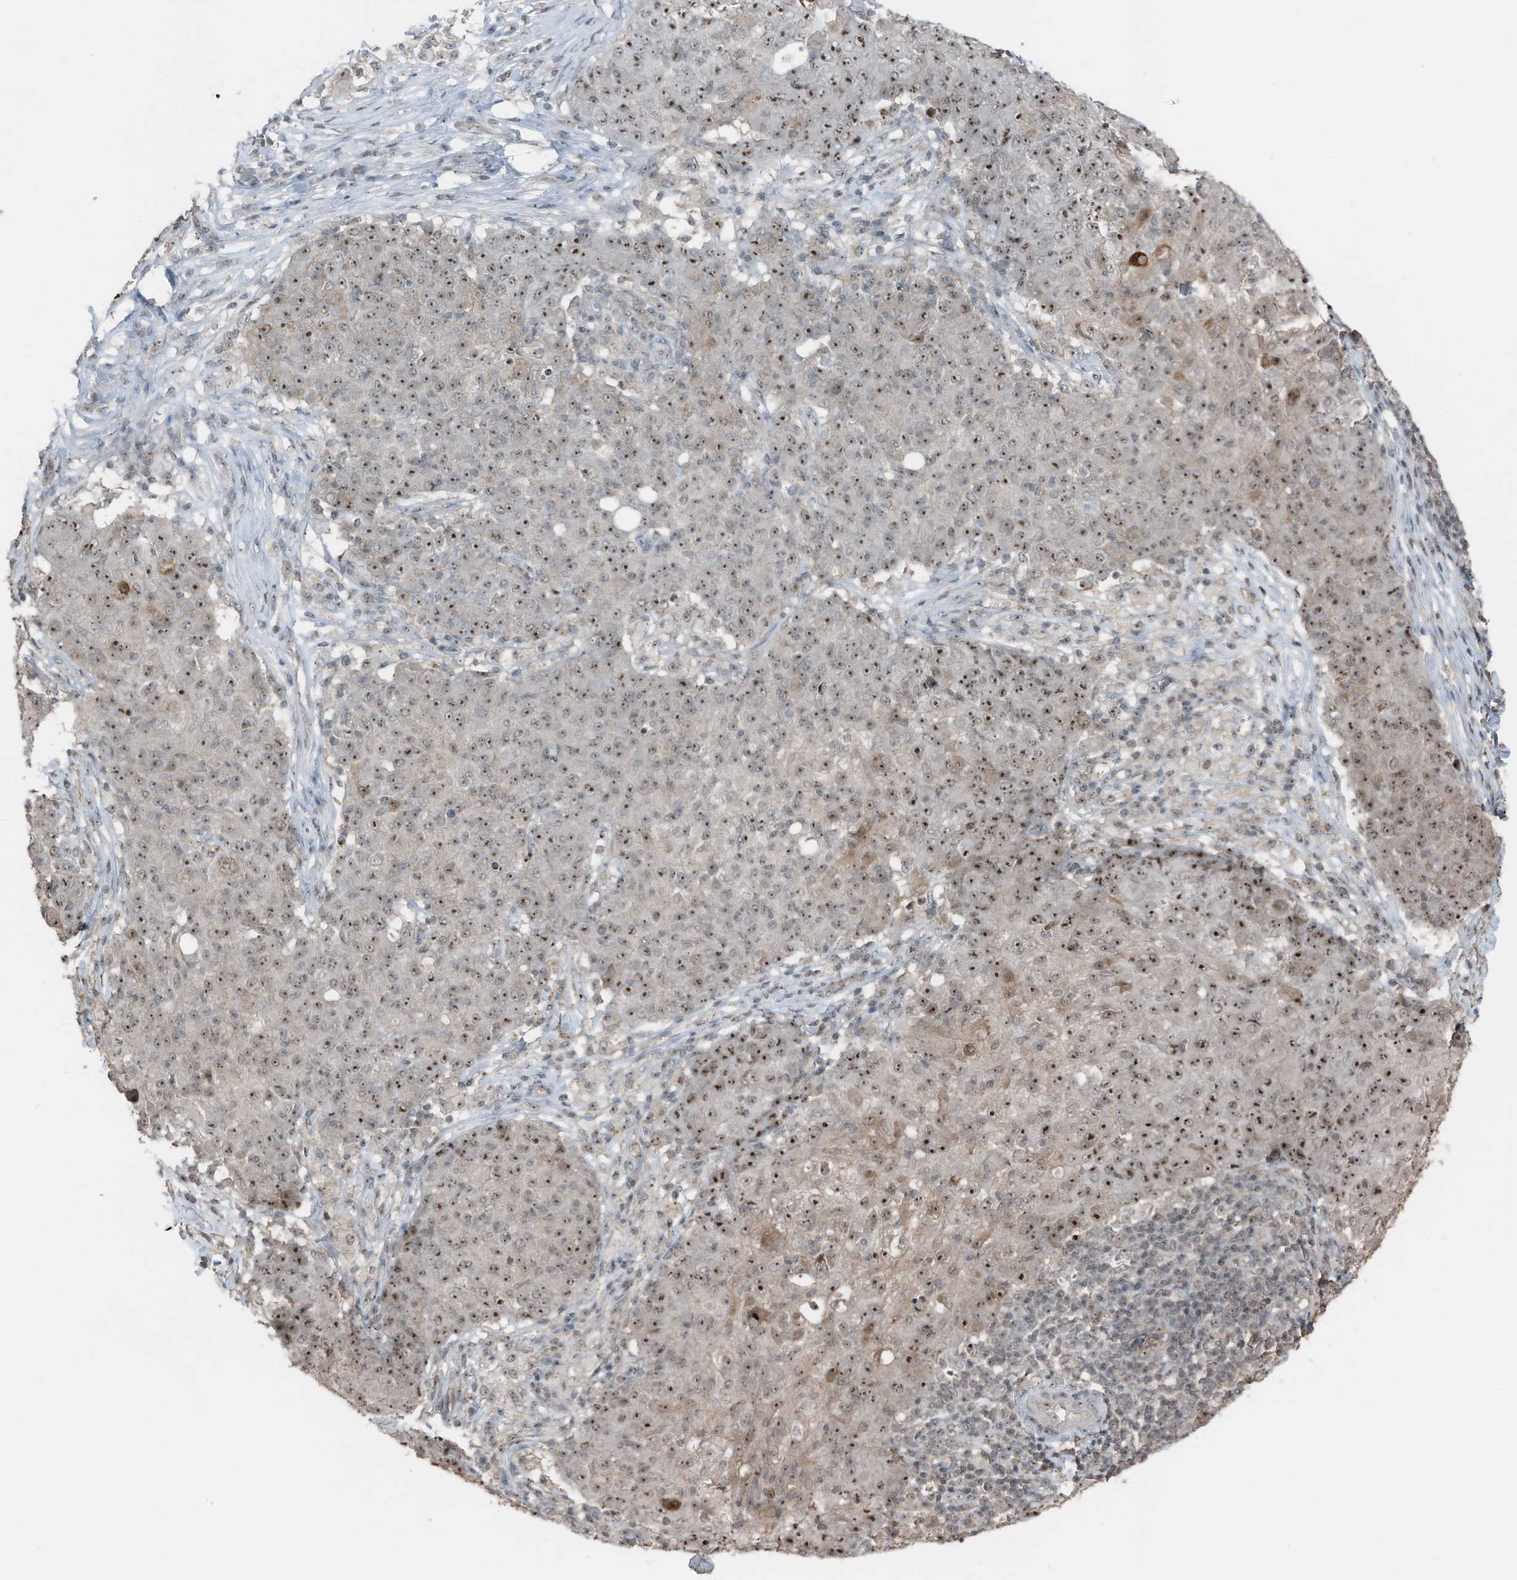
{"staining": {"intensity": "moderate", "quantity": ">75%", "location": "cytoplasmic/membranous,nuclear"}, "tissue": "ovarian cancer", "cell_type": "Tumor cells", "image_type": "cancer", "snomed": [{"axis": "morphology", "description": "Carcinoma, endometroid"}, {"axis": "topography", "description": "Ovary"}], "caption": "There is medium levels of moderate cytoplasmic/membranous and nuclear expression in tumor cells of ovarian cancer, as demonstrated by immunohistochemical staining (brown color).", "gene": "UTP3", "patient": {"sex": "female", "age": 42}}